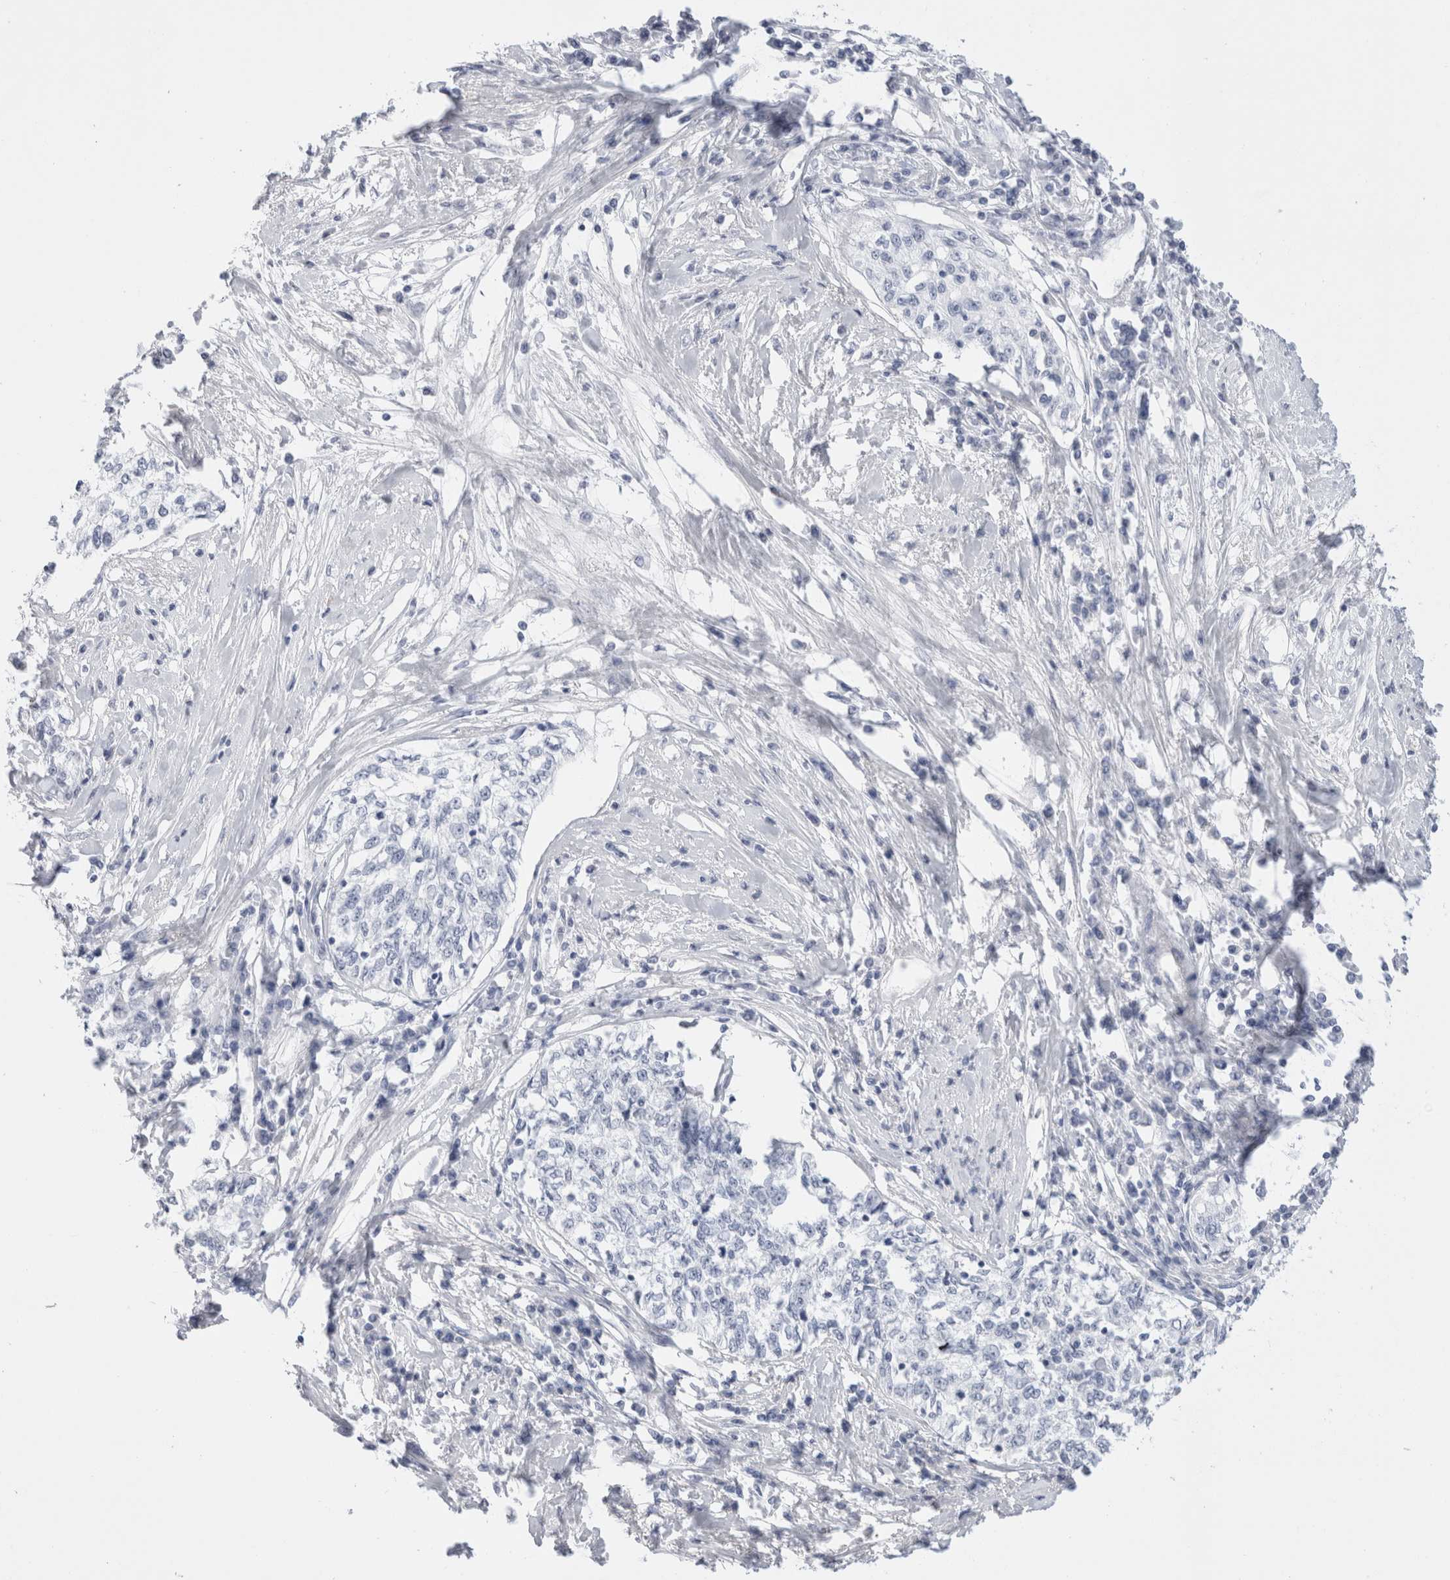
{"staining": {"intensity": "negative", "quantity": "none", "location": "none"}, "tissue": "cervical cancer", "cell_type": "Tumor cells", "image_type": "cancer", "snomed": [{"axis": "morphology", "description": "Squamous cell carcinoma, NOS"}, {"axis": "topography", "description": "Cervix"}], "caption": "The micrograph reveals no staining of tumor cells in cervical cancer (squamous cell carcinoma).", "gene": "MUC15", "patient": {"sex": "female", "age": 57}}